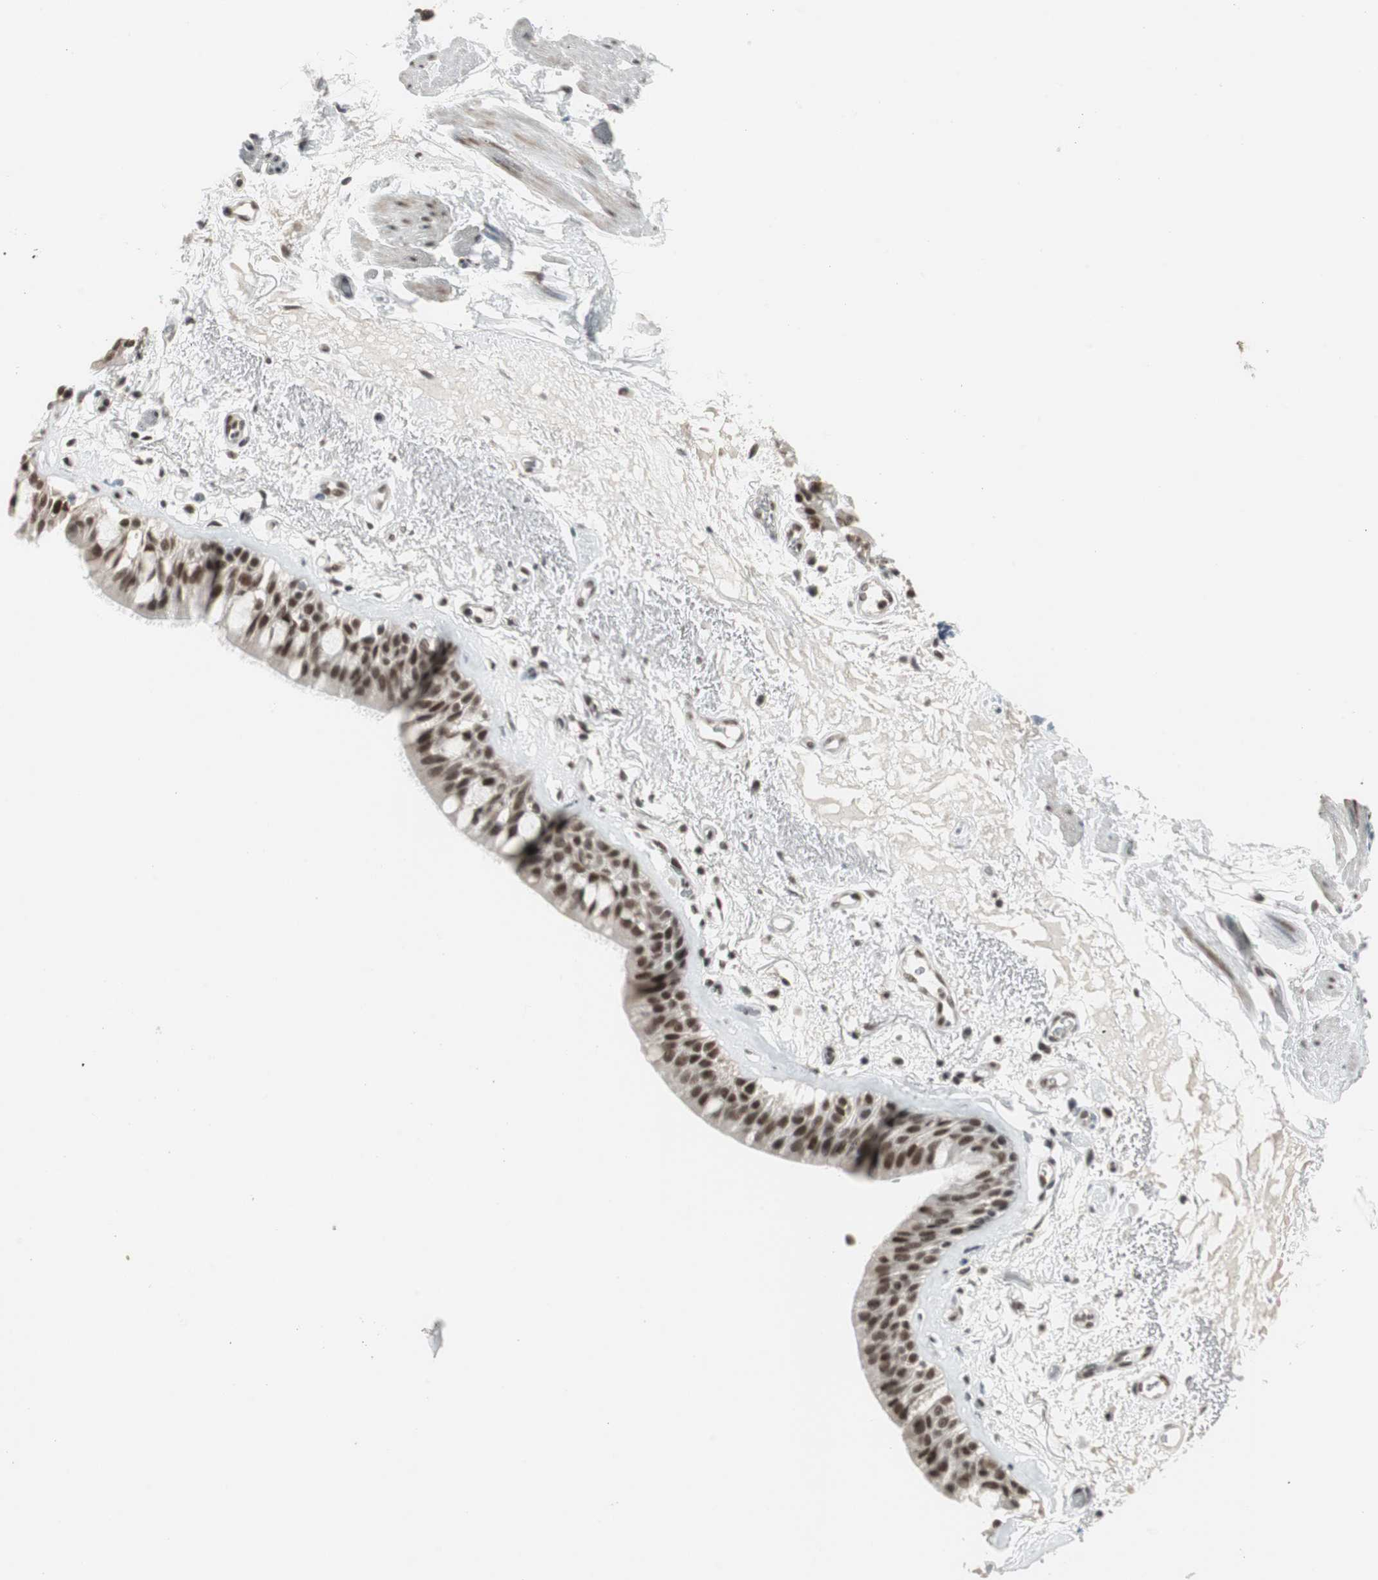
{"staining": {"intensity": "strong", "quantity": ">75%", "location": "nuclear"}, "tissue": "bronchus", "cell_type": "Respiratory epithelial cells", "image_type": "normal", "snomed": [{"axis": "morphology", "description": "Normal tissue, NOS"}, {"axis": "topography", "description": "Bronchus"}], "caption": "Immunohistochemistry (IHC) image of benign bronchus: human bronchus stained using immunohistochemistry reveals high levels of strong protein expression localized specifically in the nuclear of respiratory epithelial cells, appearing as a nuclear brown color.", "gene": "RTF1", "patient": {"sex": "male", "age": 66}}